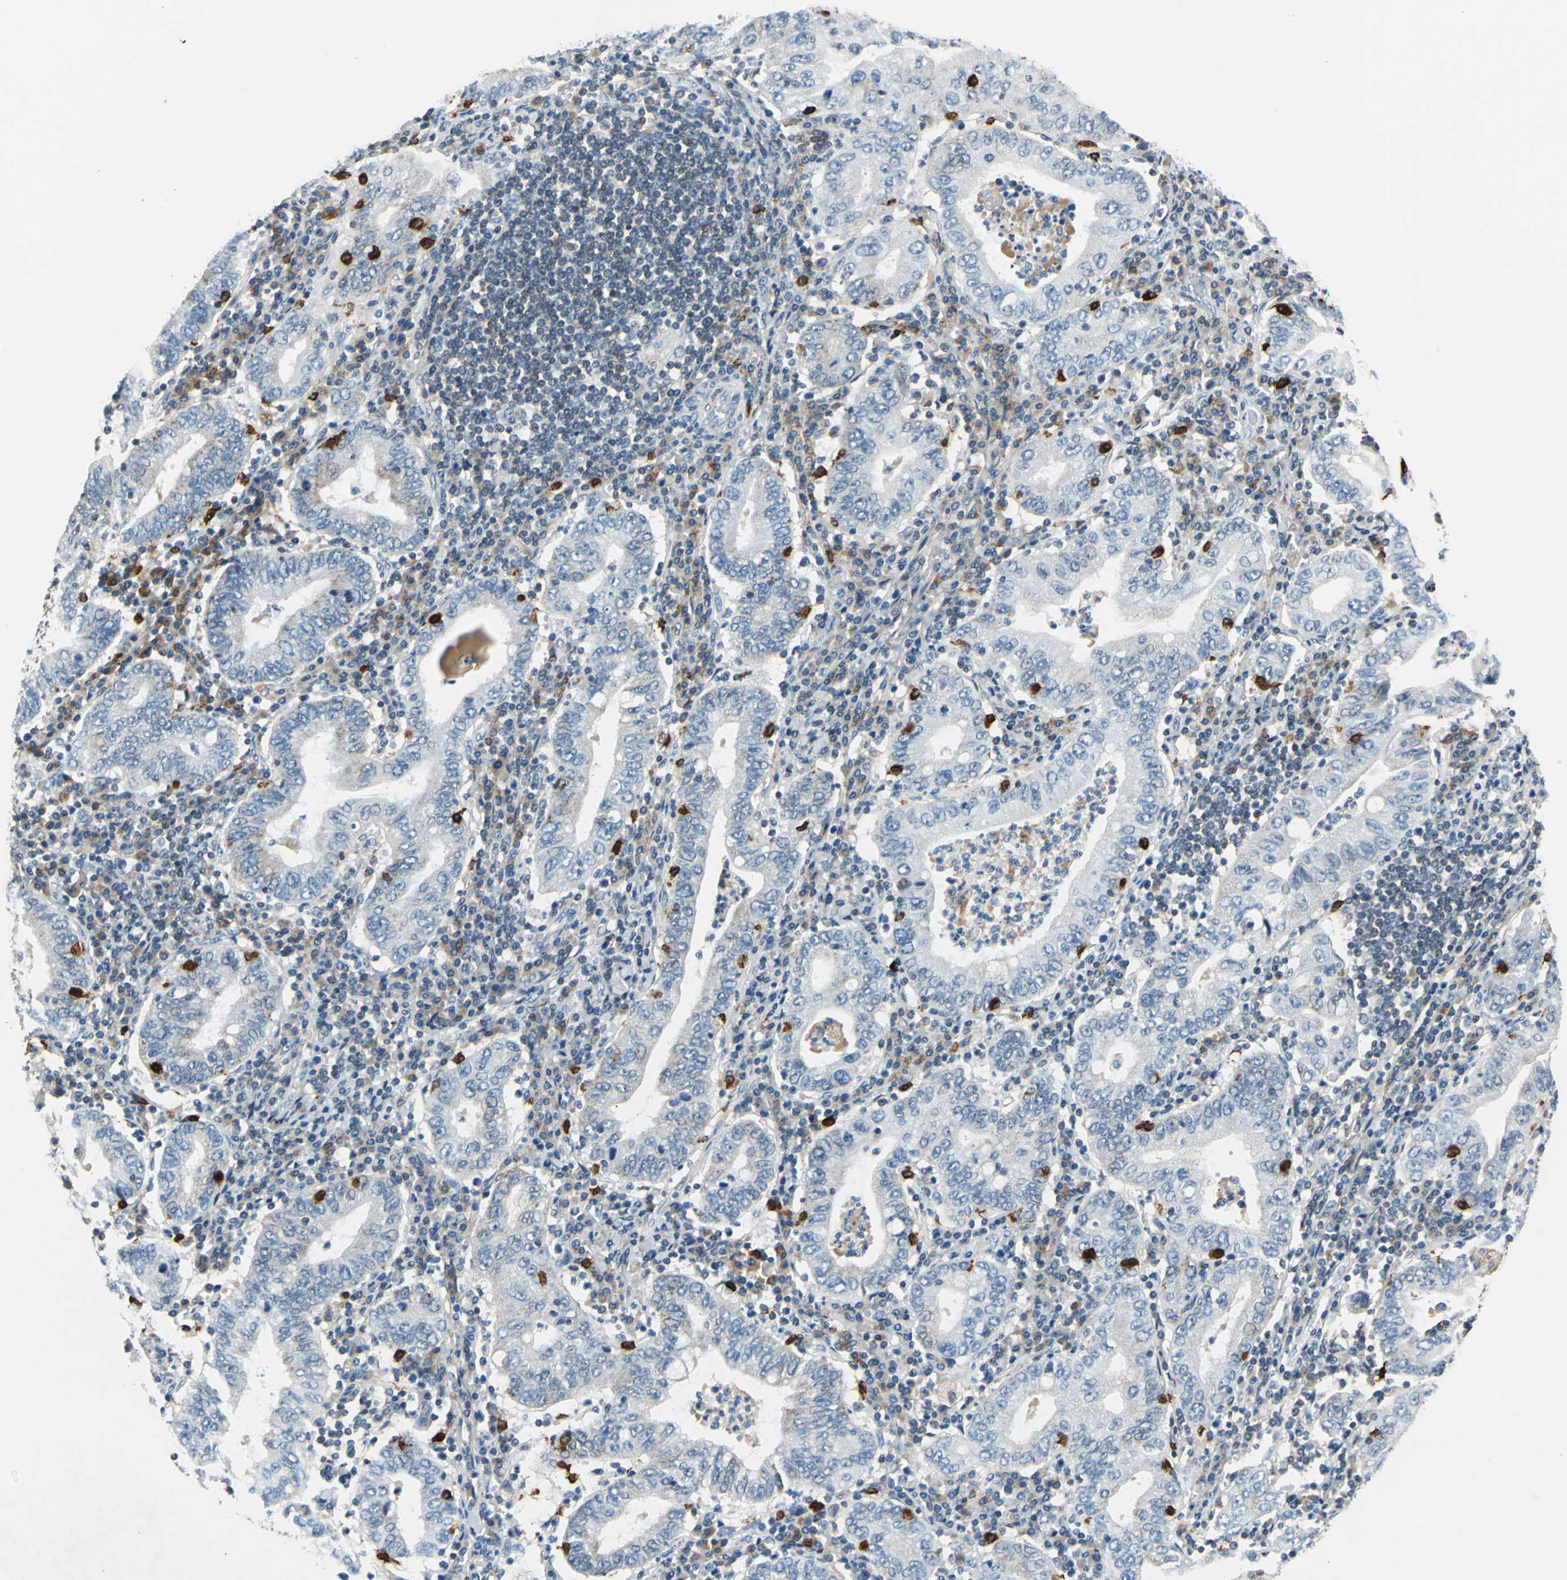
{"staining": {"intensity": "negative", "quantity": "none", "location": "none"}, "tissue": "stomach cancer", "cell_type": "Tumor cells", "image_type": "cancer", "snomed": [{"axis": "morphology", "description": "Normal tissue, NOS"}, {"axis": "morphology", "description": "Adenocarcinoma, NOS"}, {"axis": "topography", "description": "Esophagus"}, {"axis": "topography", "description": "Stomach, upper"}, {"axis": "topography", "description": "Peripheral nerve tissue"}], "caption": "This image is of stomach cancer stained with IHC to label a protein in brown with the nuclei are counter-stained blue. There is no positivity in tumor cells. Nuclei are stained in blue.", "gene": "SLC19A2", "patient": {"sex": "male", "age": 62}}